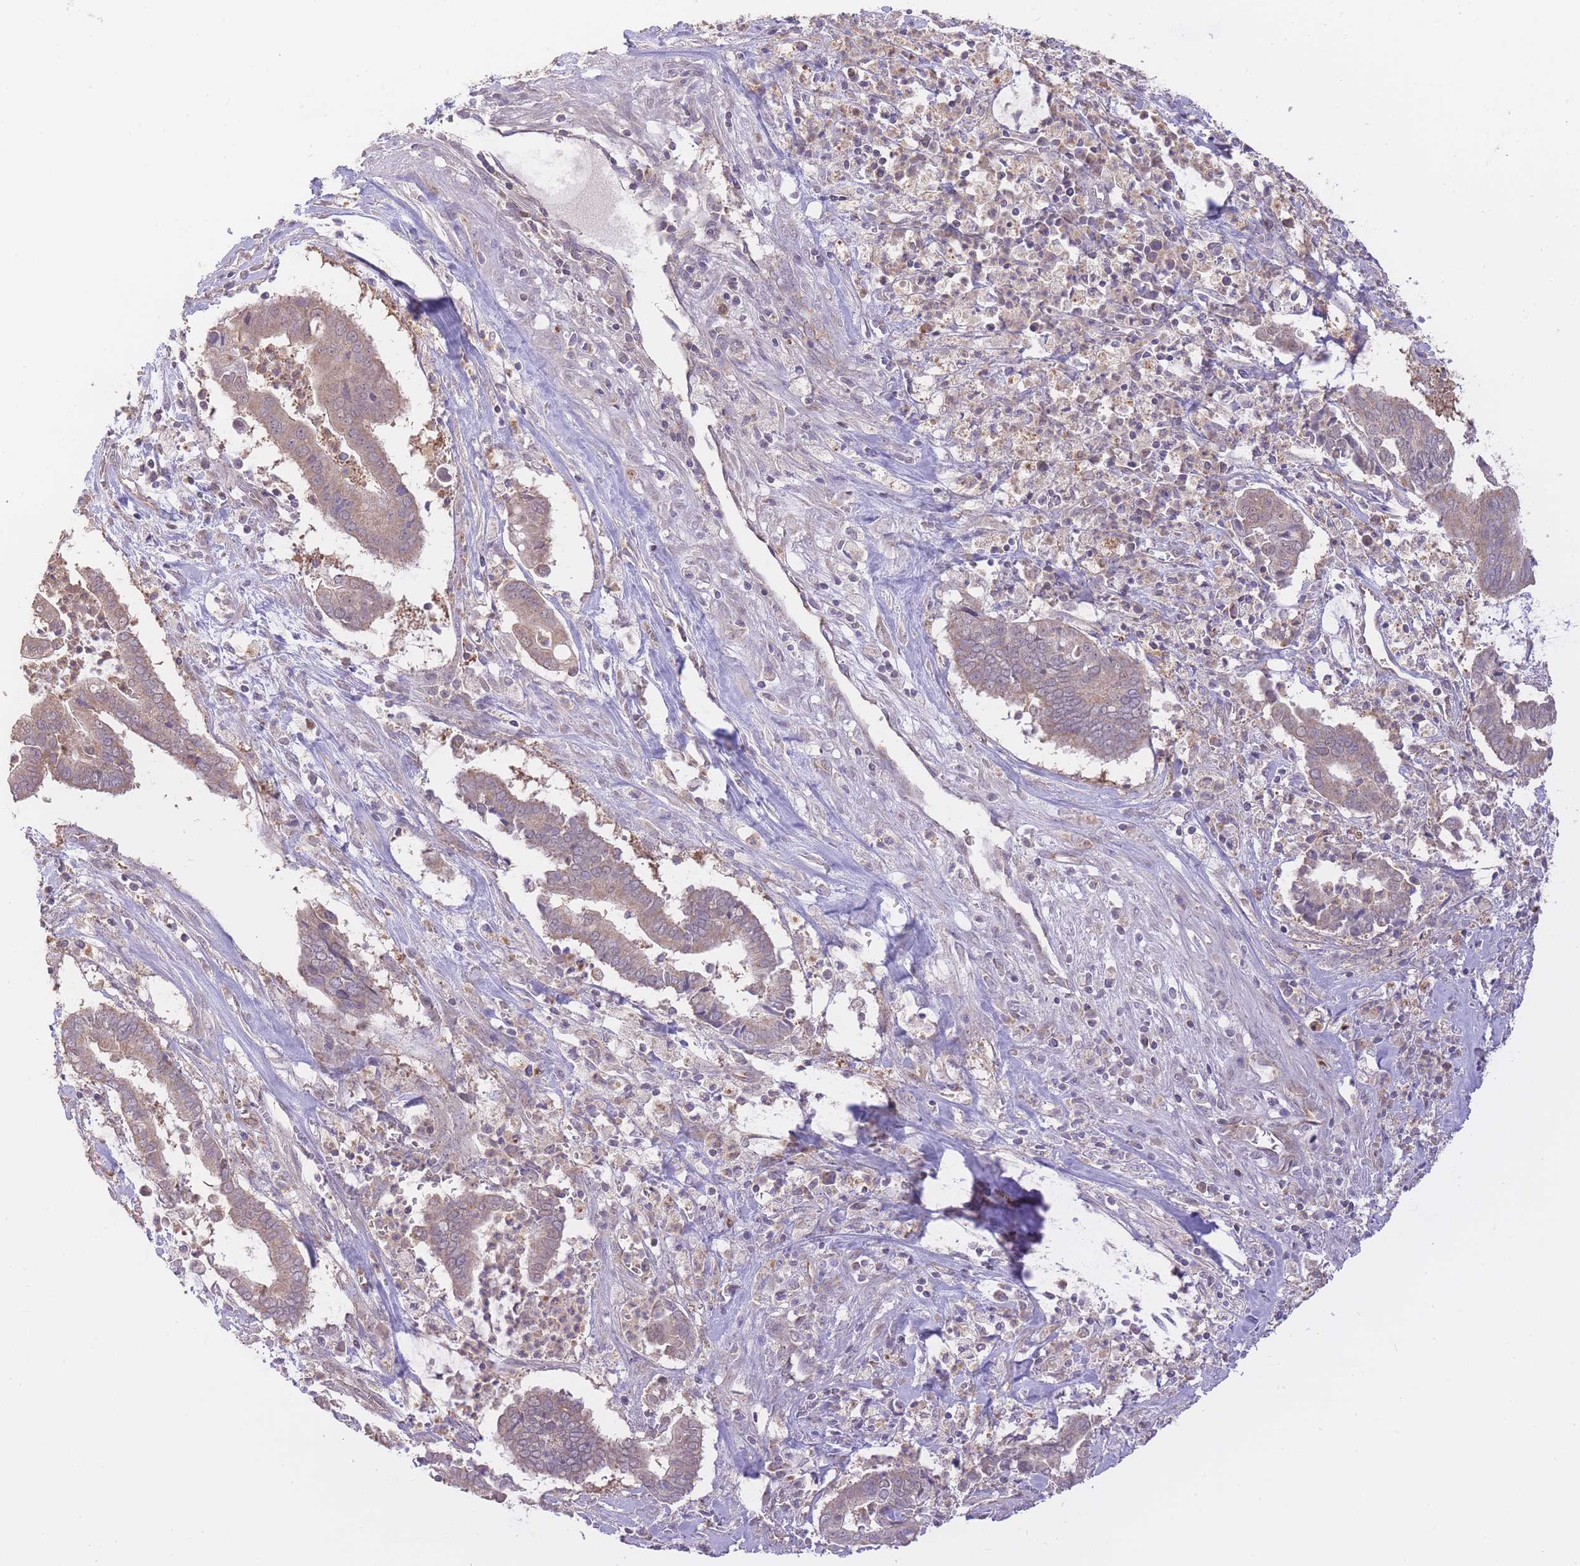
{"staining": {"intensity": "moderate", "quantity": ">75%", "location": "cytoplasmic/membranous"}, "tissue": "cervical cancer", "cell_type": "Tumor cells", "image_type": "cancer", "snomed": [{"axis": "morphology", "description": "Adenocarcinoma, NOS"}, {"axis": "topography", "description": "Cervix"}], "caption": "Immunohistochemistry (IHC) of adenocarcinoma (cervical) reveals medium levels of moderate cytoplasmic/membranous expression in about >75% of tumor cells. Using DAB (3,3'-diaminobenzidine) (brown) and hematoxylin (blue) stains, captured at high magnification using brightfield microscopy.", "gene": "PREP", "patient": {"sex": "female", "age": 44}}